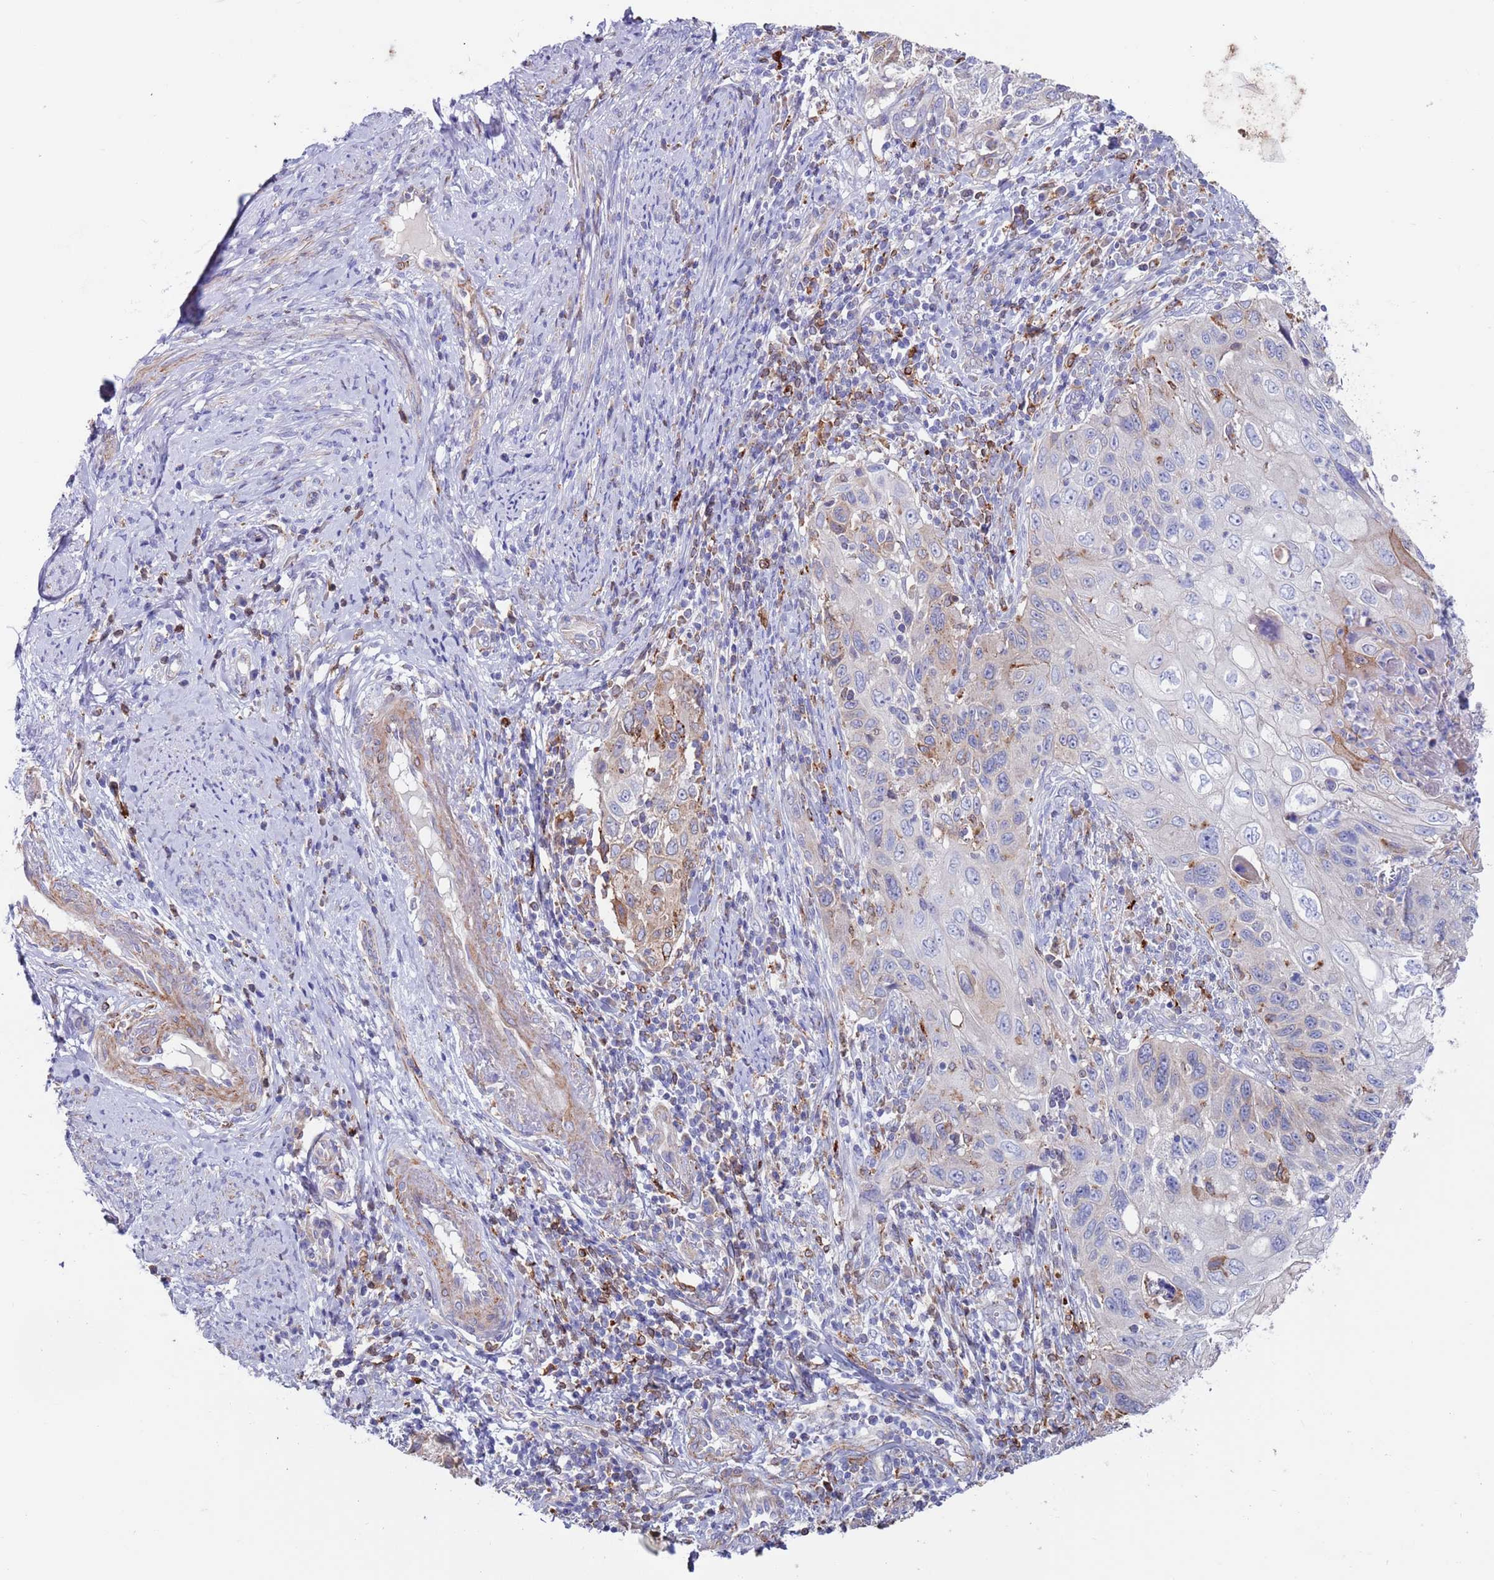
{"staining": {"intensity": "weak", "quantity": "<25%", "location": "cytoplasmic/membranous"}, "tissue": "cervical cancer", "cell_type": "Tumor cells", "image_type": "cancer", "snomed": [{"axis": "morphology", "description": "Squamous cell carcinoma, NOS"}, {"axis": "topography", "description": "Cervix"}], "caption": "Cervical squamous cell carcinoma was stained to show a protein in brown. There is no significant staining in tumor cells. The staining is performed using DAB brown chromogen with nuclei counter-stained in using hematoxylin.", "gene": "GREB1L", "patient": {"sex": "female", "age": 70}}